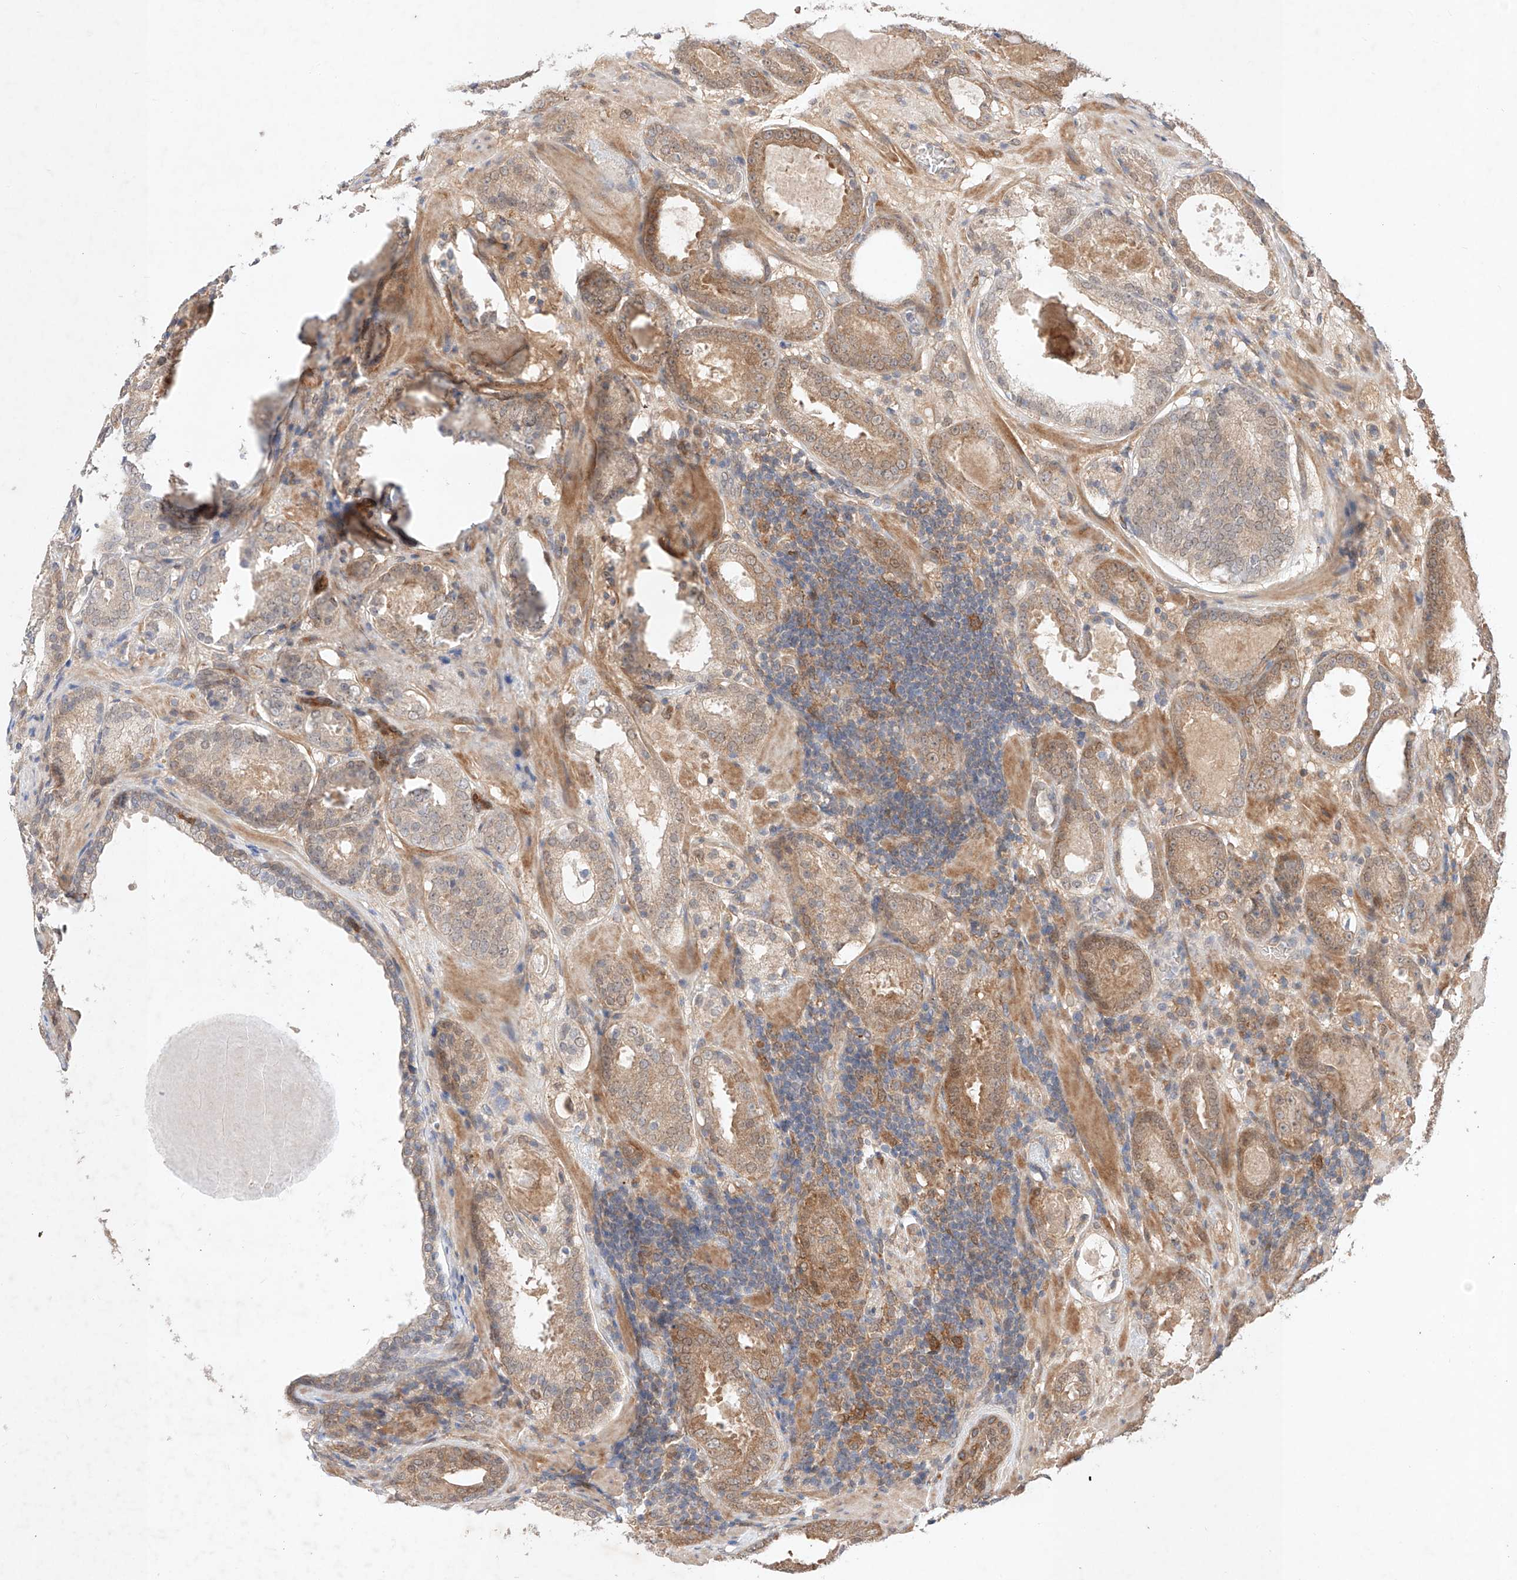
{"staining": {"intensity": "moderate", "quantity": "<25%", "location": "cytoplasmic/membranous"}, "tissue": "prostate cancer", "cell_type": "Tumor cells", "image_type": "cancer", "snomed": [{"axis": "morphology", "description": "Adenocarcinoma, Low grade"}, {"axis": "topography", "description": "Prostate"}], "caption": "Prostate cancer (adenocarcinoma (low-grade)) stained with a brown dye exhibits moderate cytoplasmic/membranous positive staining in approximately <25% of tumor cells.", "gene": "ZNF124", "patient": {"sex": "male", "age": 69}}